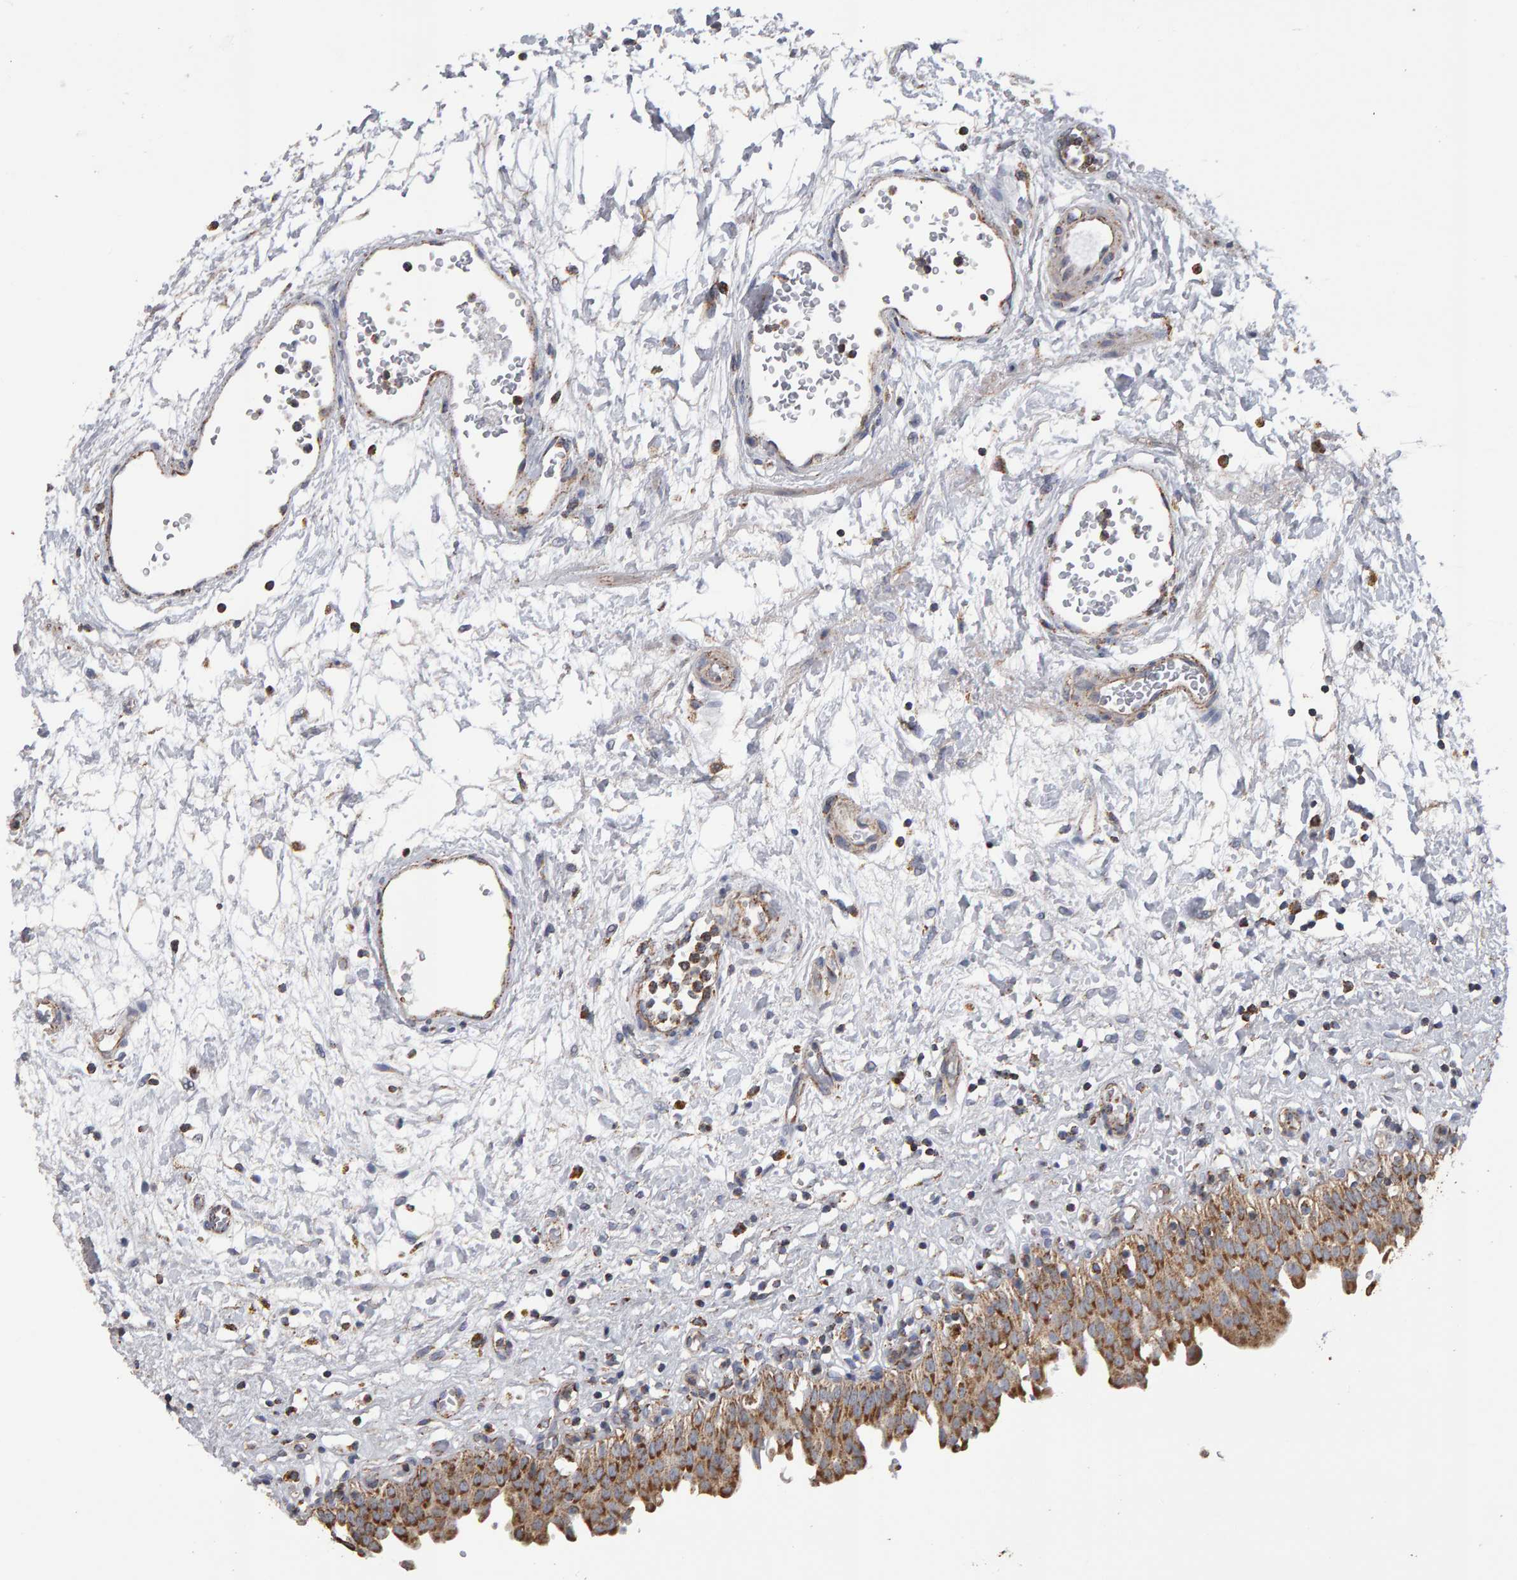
{"staining": {"intensity": "moderate", "quantity": ">75%", "location": "cytoplasmic/membranous"}, "tissue": "urinary bladder", "cell_type": "Urothelial cells", "image_type": "normal", "snomed": [{"axis": "morphology", "description": "Urothelial carcinoma, High grade"}, {"axis": "topography", "description": "Urinary bladder"}], "caption": "Protein expression analysis of benign urinary bladder reveals moderate cytoplasmic/membranous staining in about >75% of urothelial cells.", "gene": "TOM1L1", "patient": {"sex": "male", "age": 46}}